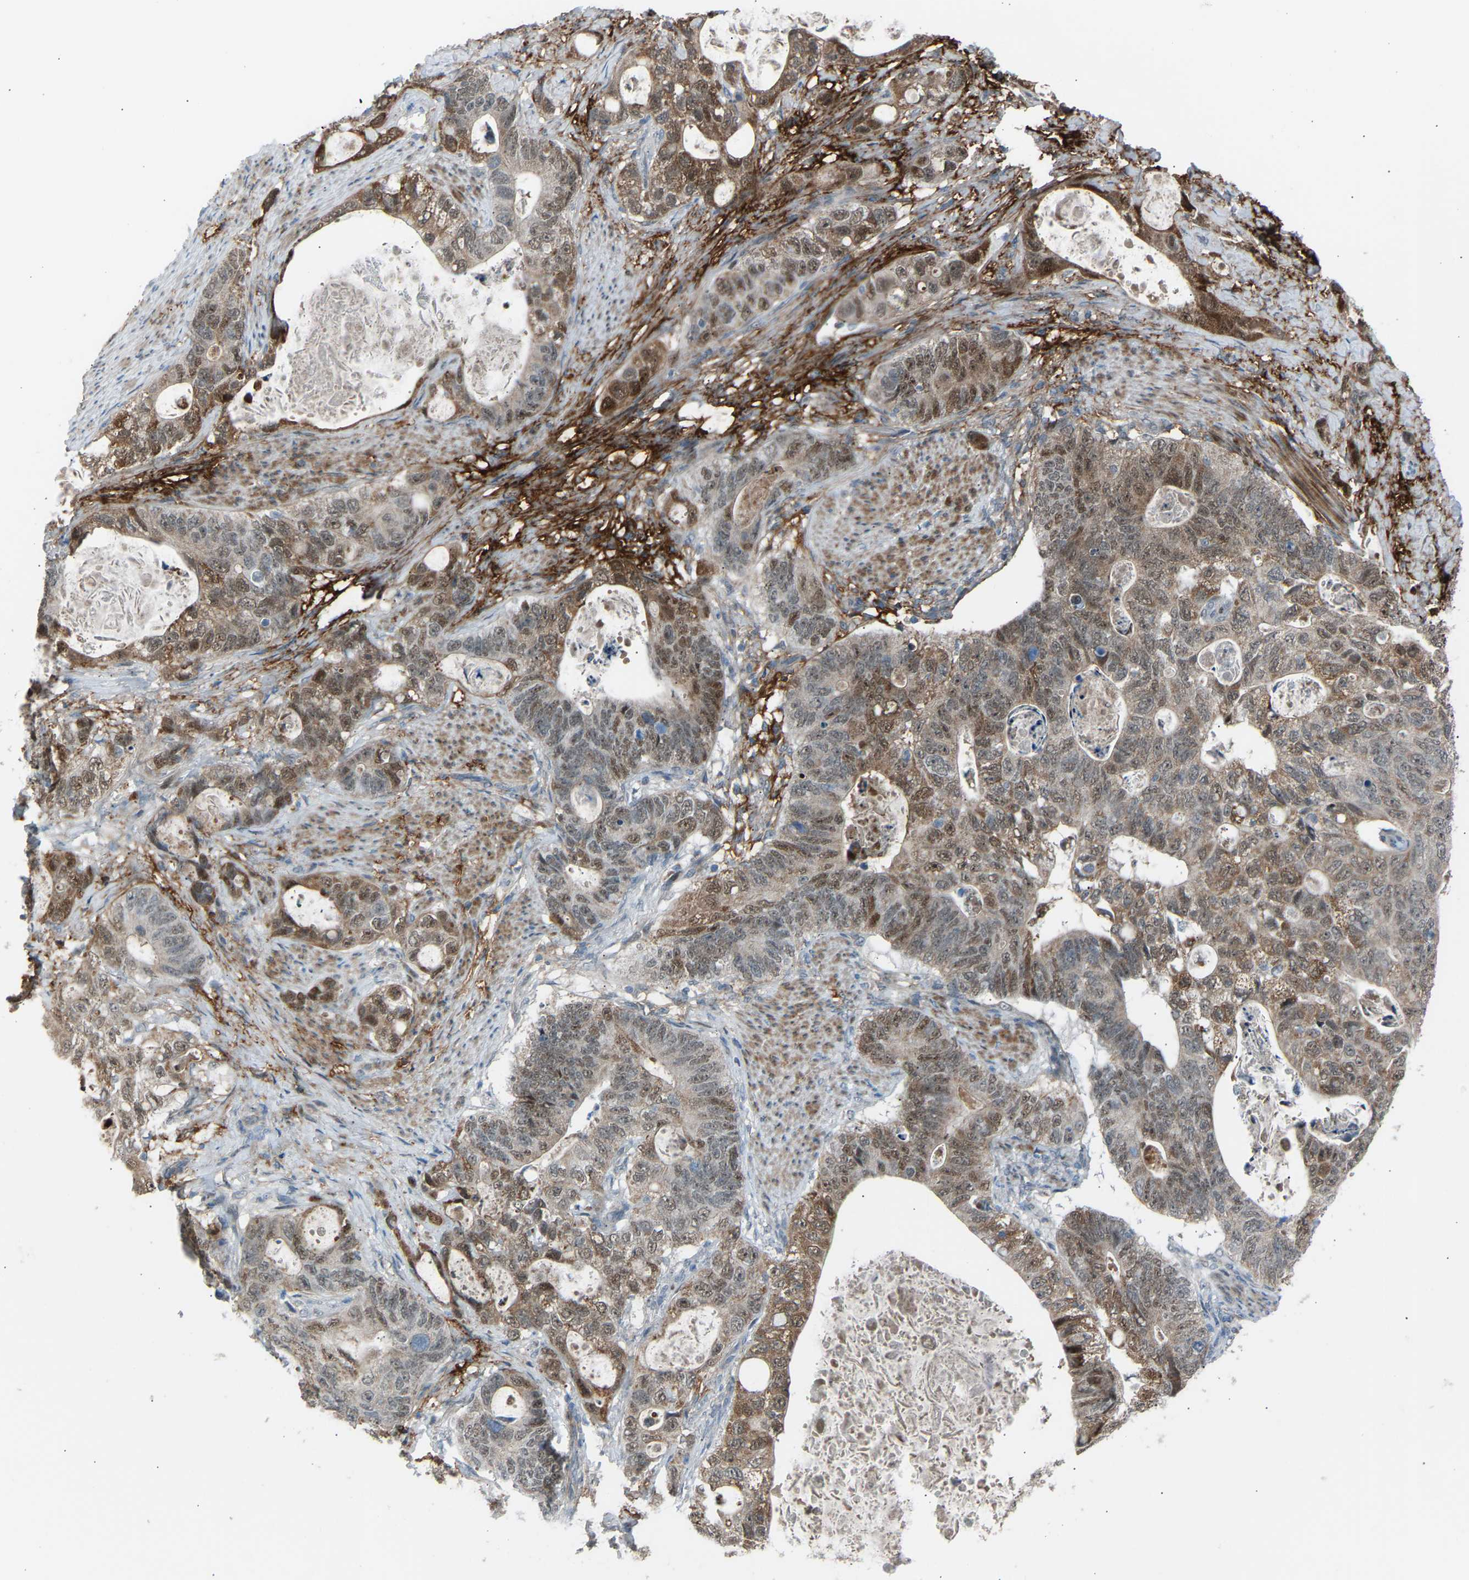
{"staining": {"intensity": "moderate", "quantity": ">75%", "location": "cytoplasmic/membranous,nuclear"}, "tissue": "stomach cancer", "cell_type": "Tumor cells", "image_type": "cancer", "snomed": [{"axis": "morphology", "description": "Normal tissue, NOS"}, {"axis": "morphology", "description": "Adenocarcinoma, NOS"}, {"axis": "topography", "description": "Stomach"}], "caption": "Stomach cancer stained with a brown dye reveals moderate cytoplasmic/membranous and nuclear positive expression in approximately >75% of tumor cells.", "gene": "VPS41", "patient": {"sex": "female", "age": 89}}